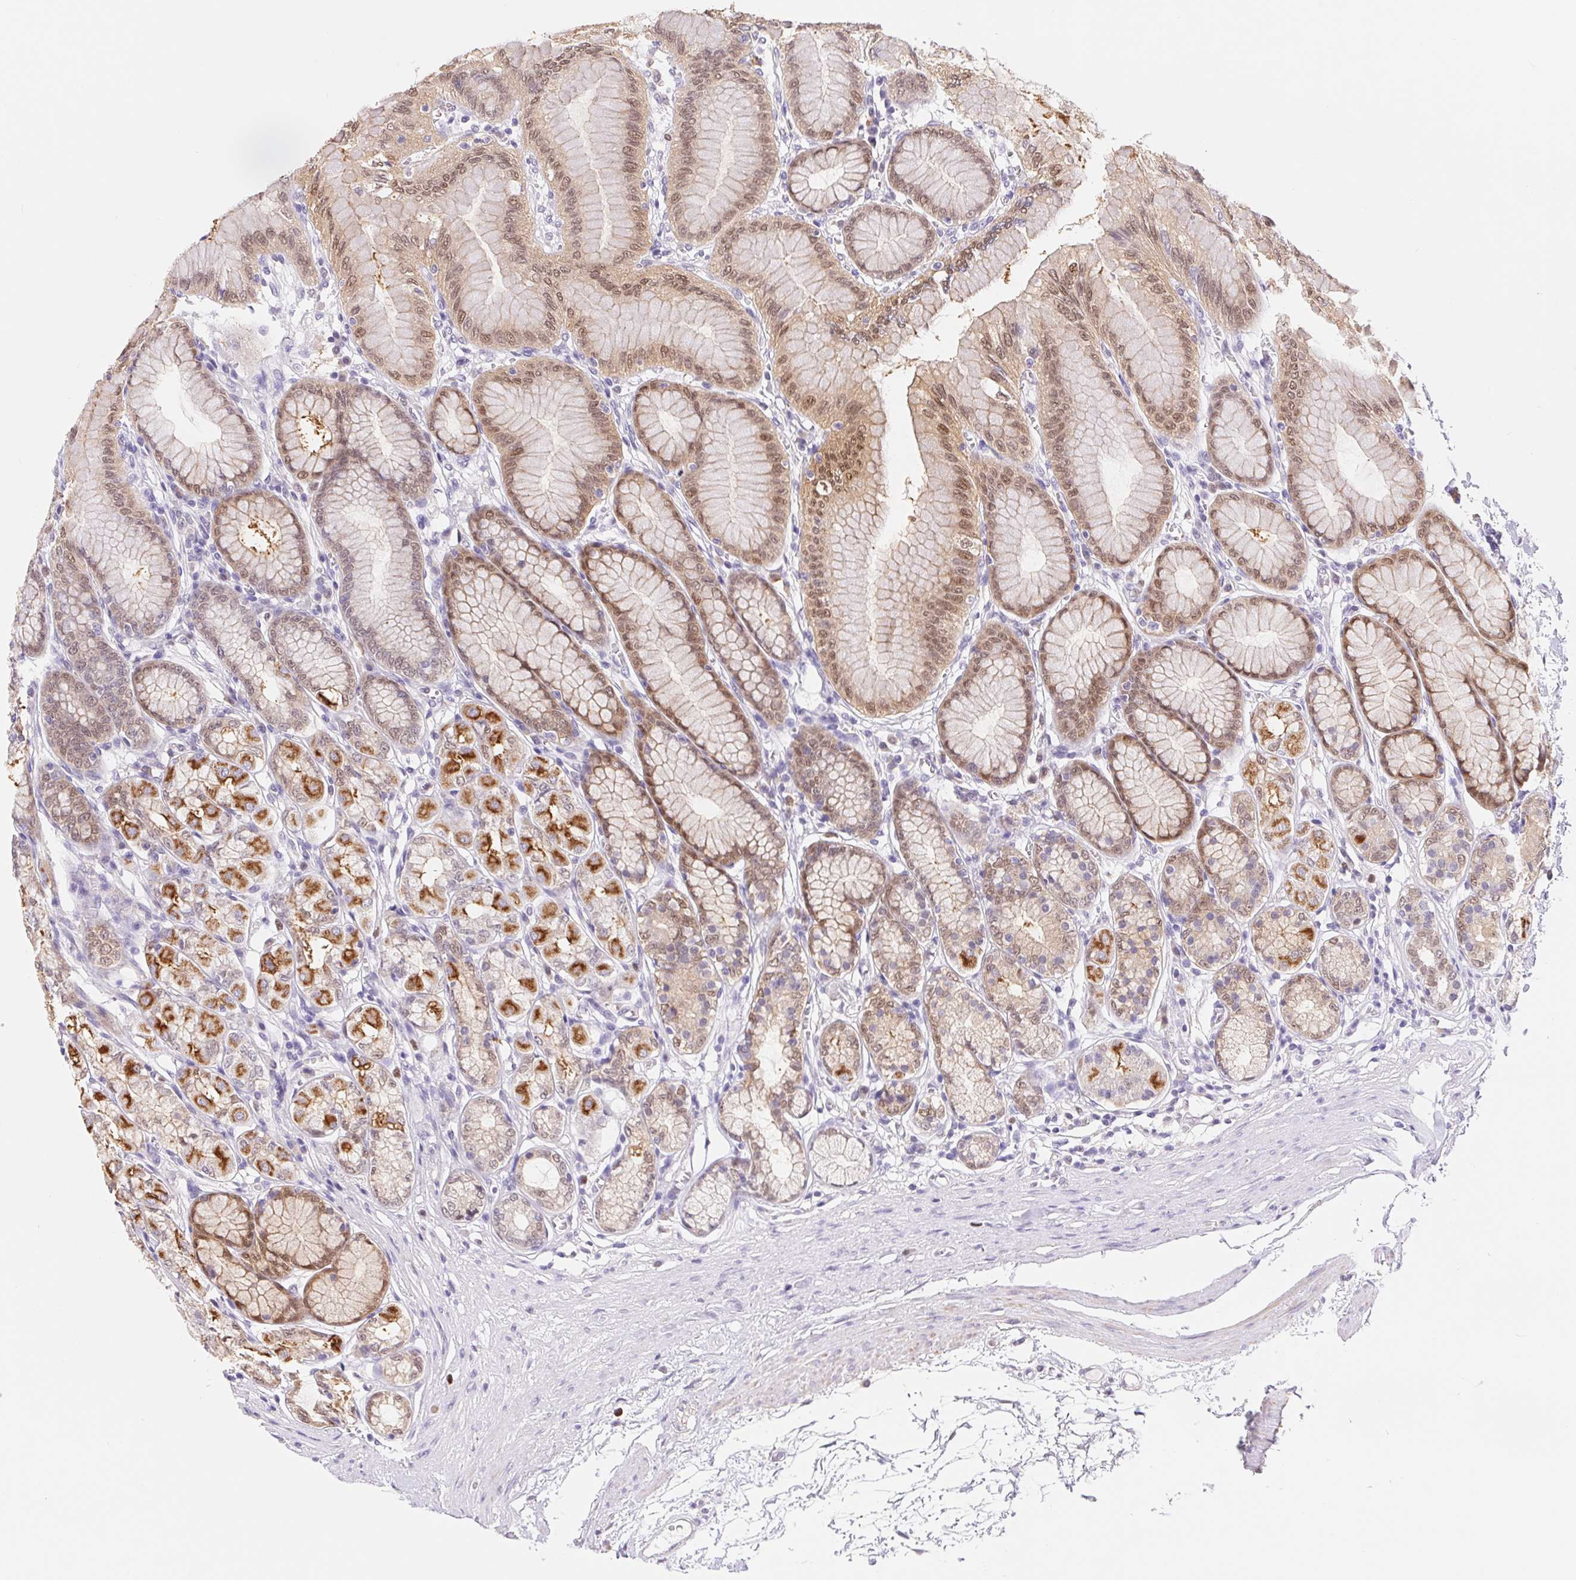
{"staining": {"intensity": "strong", "quantity": "25%-75%", "location": "cytoplasmic/membranous,nuclear"}, "tissue": "stomach", "cell_type": "Glandular cells", "image_type": "normal", "snomed": [{"axis": "morphology", "description": "Normal tissue, NOS"}, {"axis": "topography", "description": "Stomach"}, {"axis": "topography", "description": "Stomach, lower"}], "caption": "Protein analysis of normal stomach reveals strong cytoplasmic/membranous,nuclear positivity in about 25%-75% of glandular cells.", "gene": "L3MBTL4", "patient": {"sex": "male", "age": 76}}